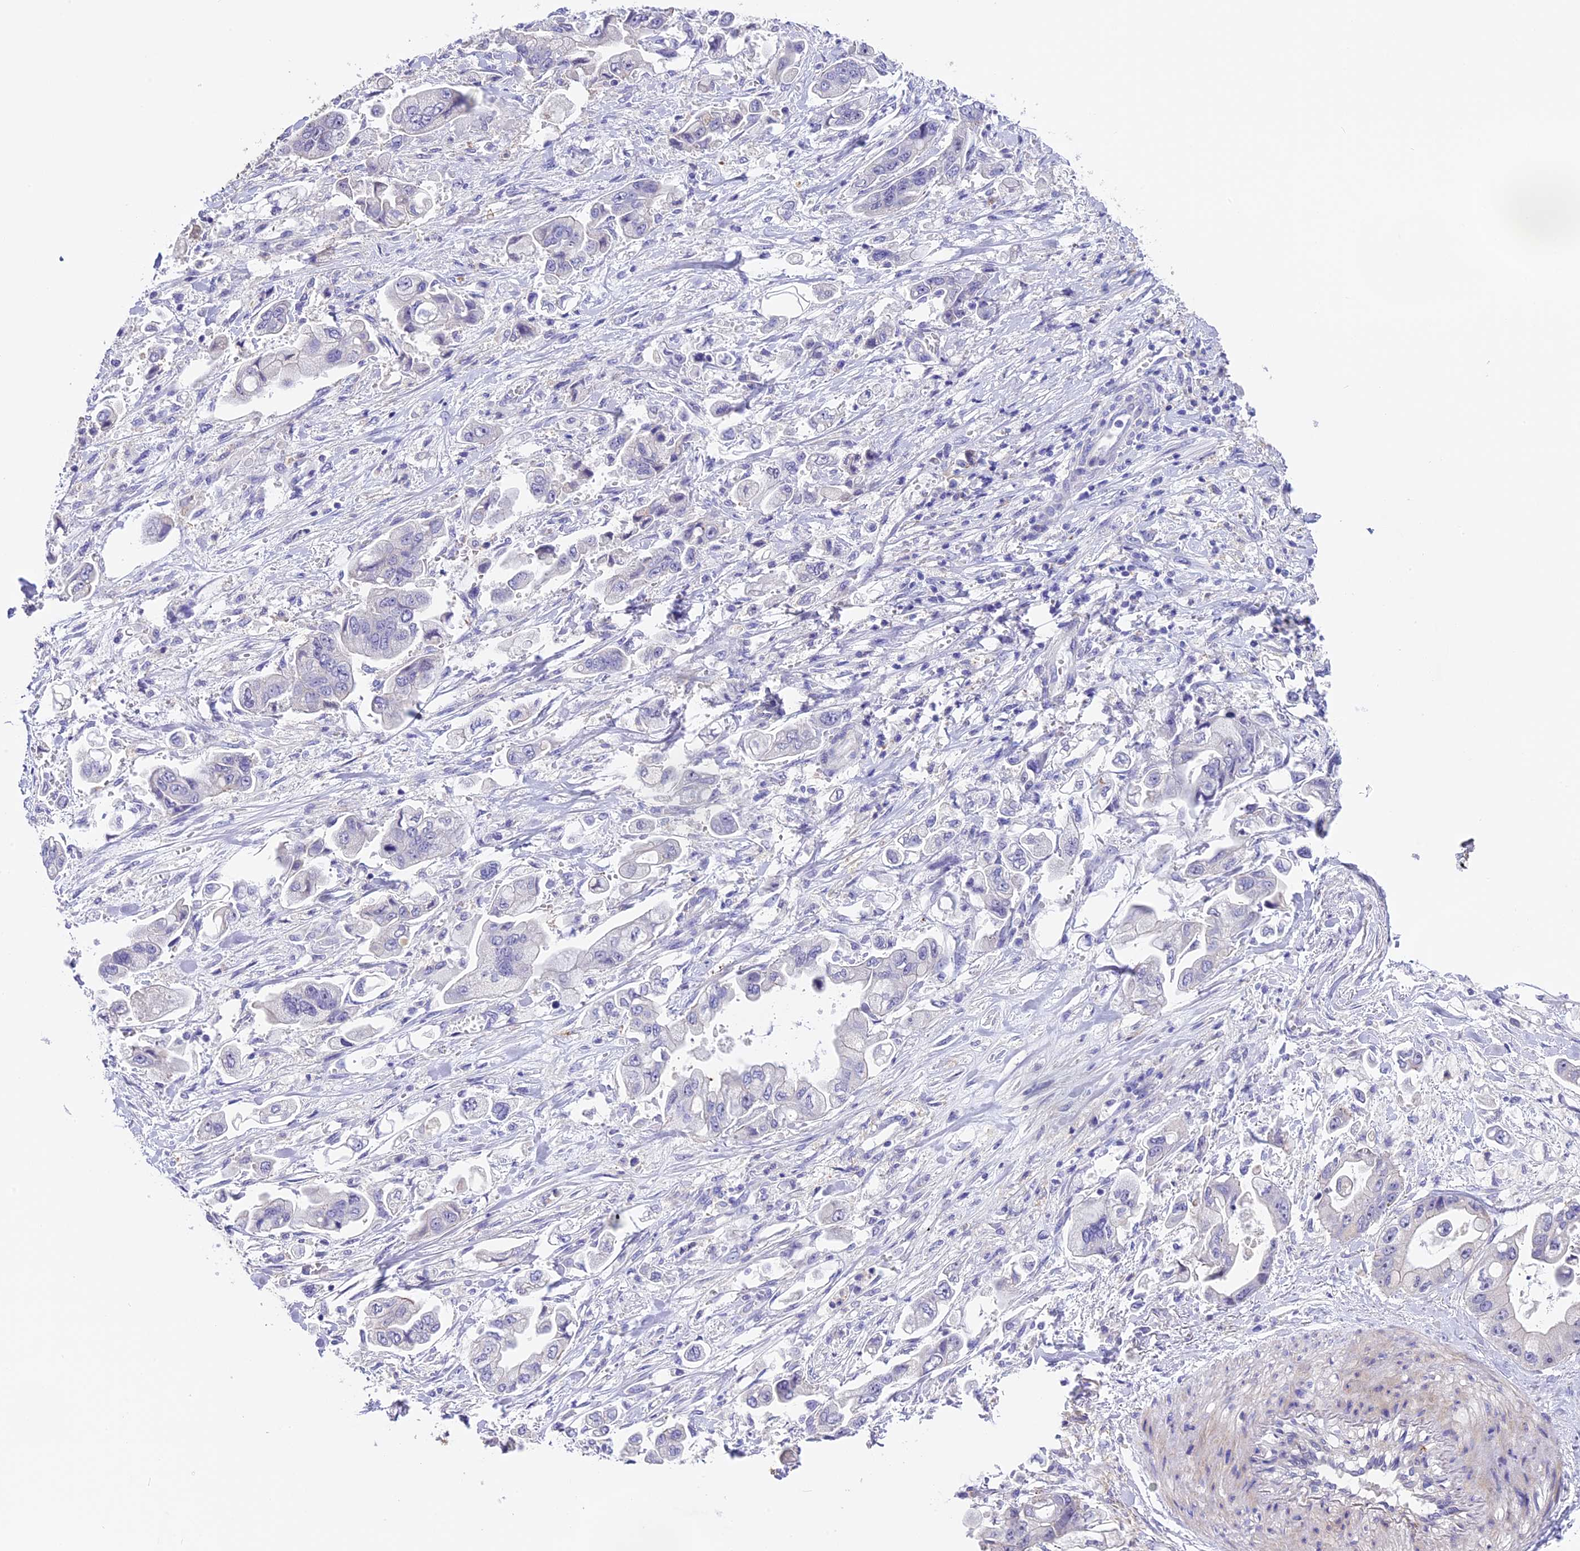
{"staining": {"intensity": "negative", "quantity": "none", "location": "none"}, "tissue": "stomach cancer", "cell_type": "Tumor cells", "image_type": "cancer", "snomed": [{"axis": "morphology", "description": "Adenocarcinoma, NOS"}, {"axis": "topography", "description": "Stomach"}], "caption": "This is a histopathology image of IHC staining of adenocarcinoma (stomach), which shows no expression in tumor cells.", "gene": "NOD2", "patient": {"sex": "male", "age": 62}}